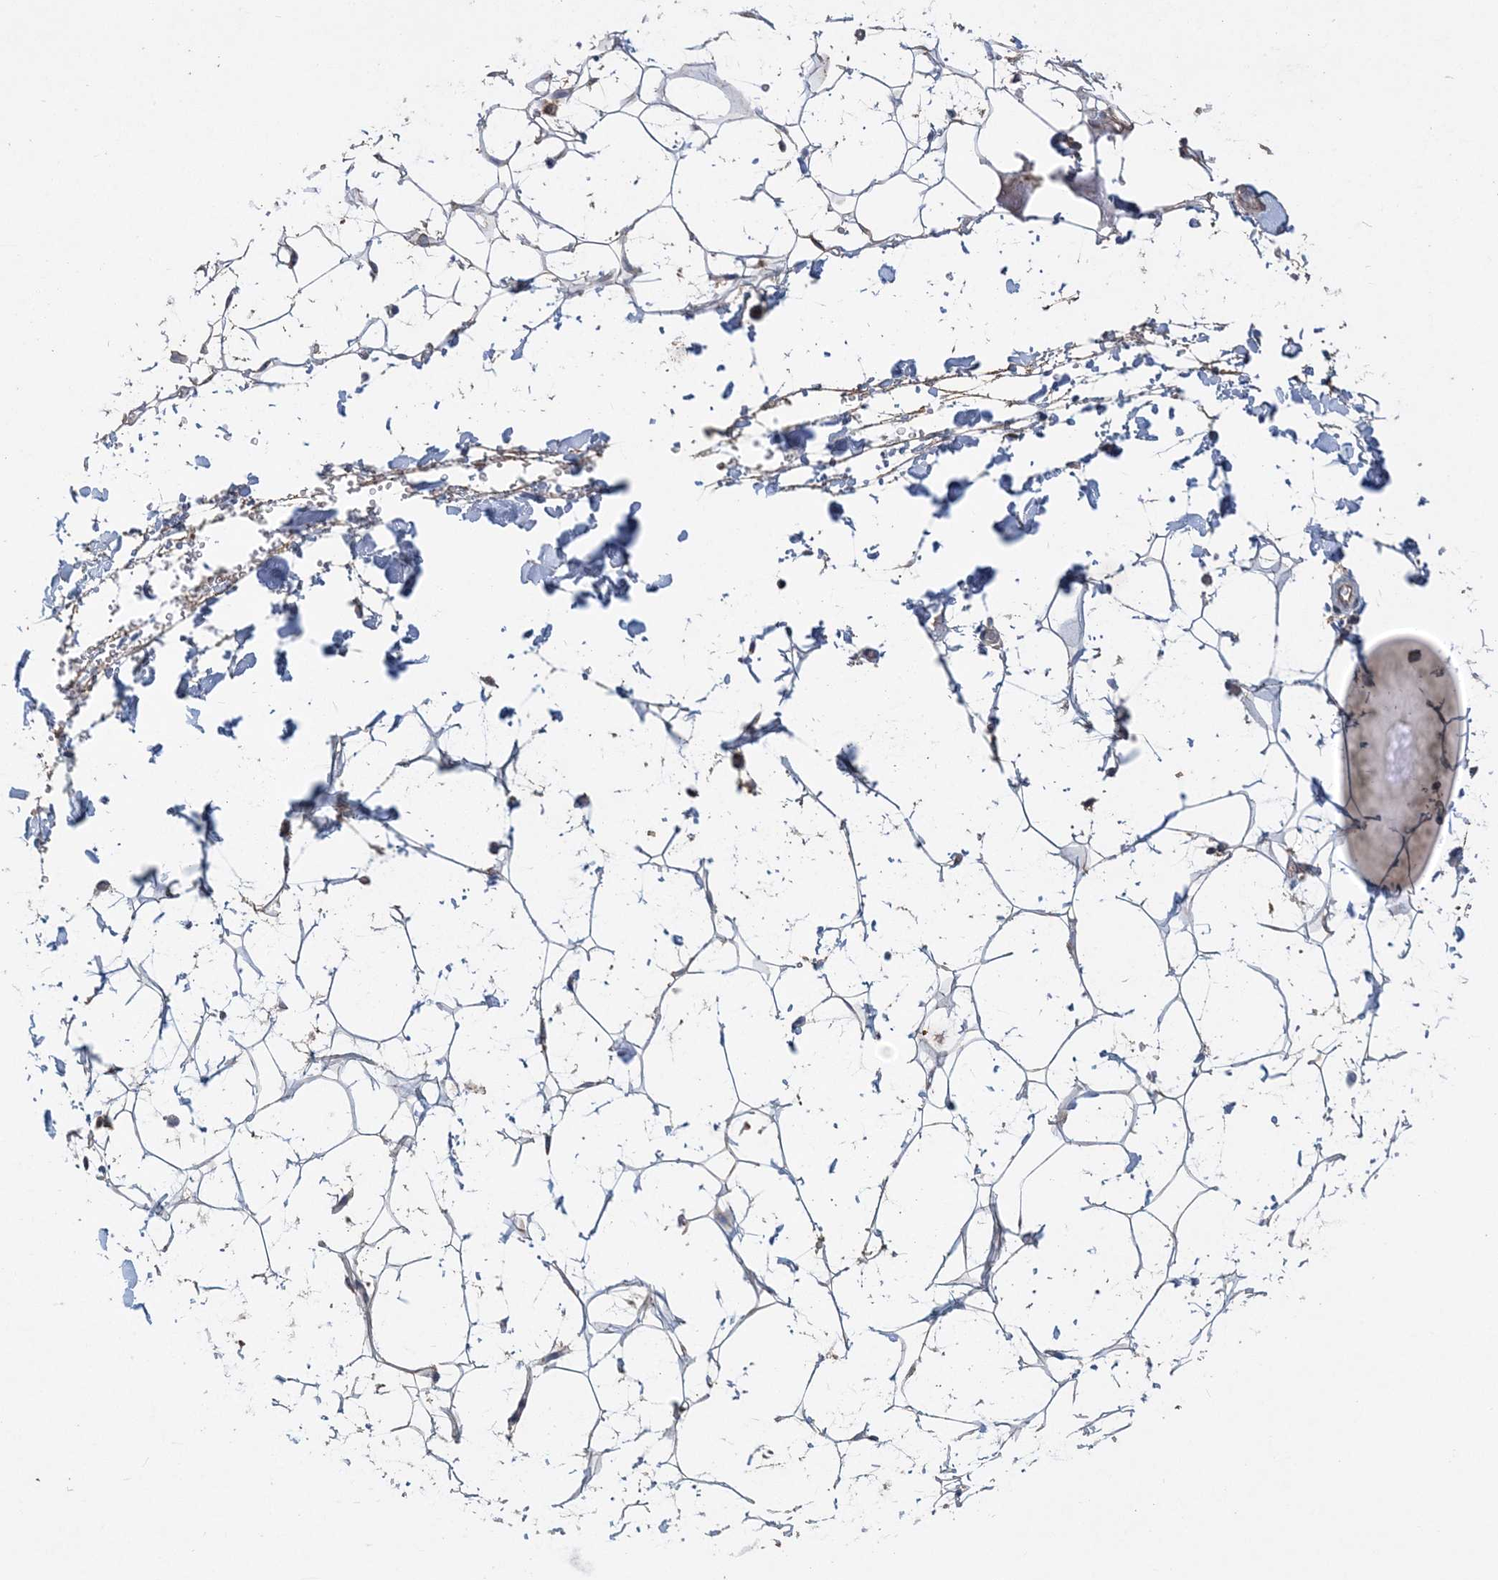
{"staining": {"intensity": "negative", "quantity": "none", "location": "none"}, "tissue": "adipose tissue", "cell_type": "Adipocytes", "image_type": "normal", "snomed": [{"axis": "morphology", "description": "Normal tissue, NOS"}, {"axis": "topography", "description": "Breast"}], "caption": "The image reveals no staining of adipocytes in benign adipose tissue. (DAB (3,3'-diaminobenzidine) IHC visualized using brightfield microscopy, high magnification).", "gene": "FEZ2", "patient": {"sex": "female", "age": 26}}